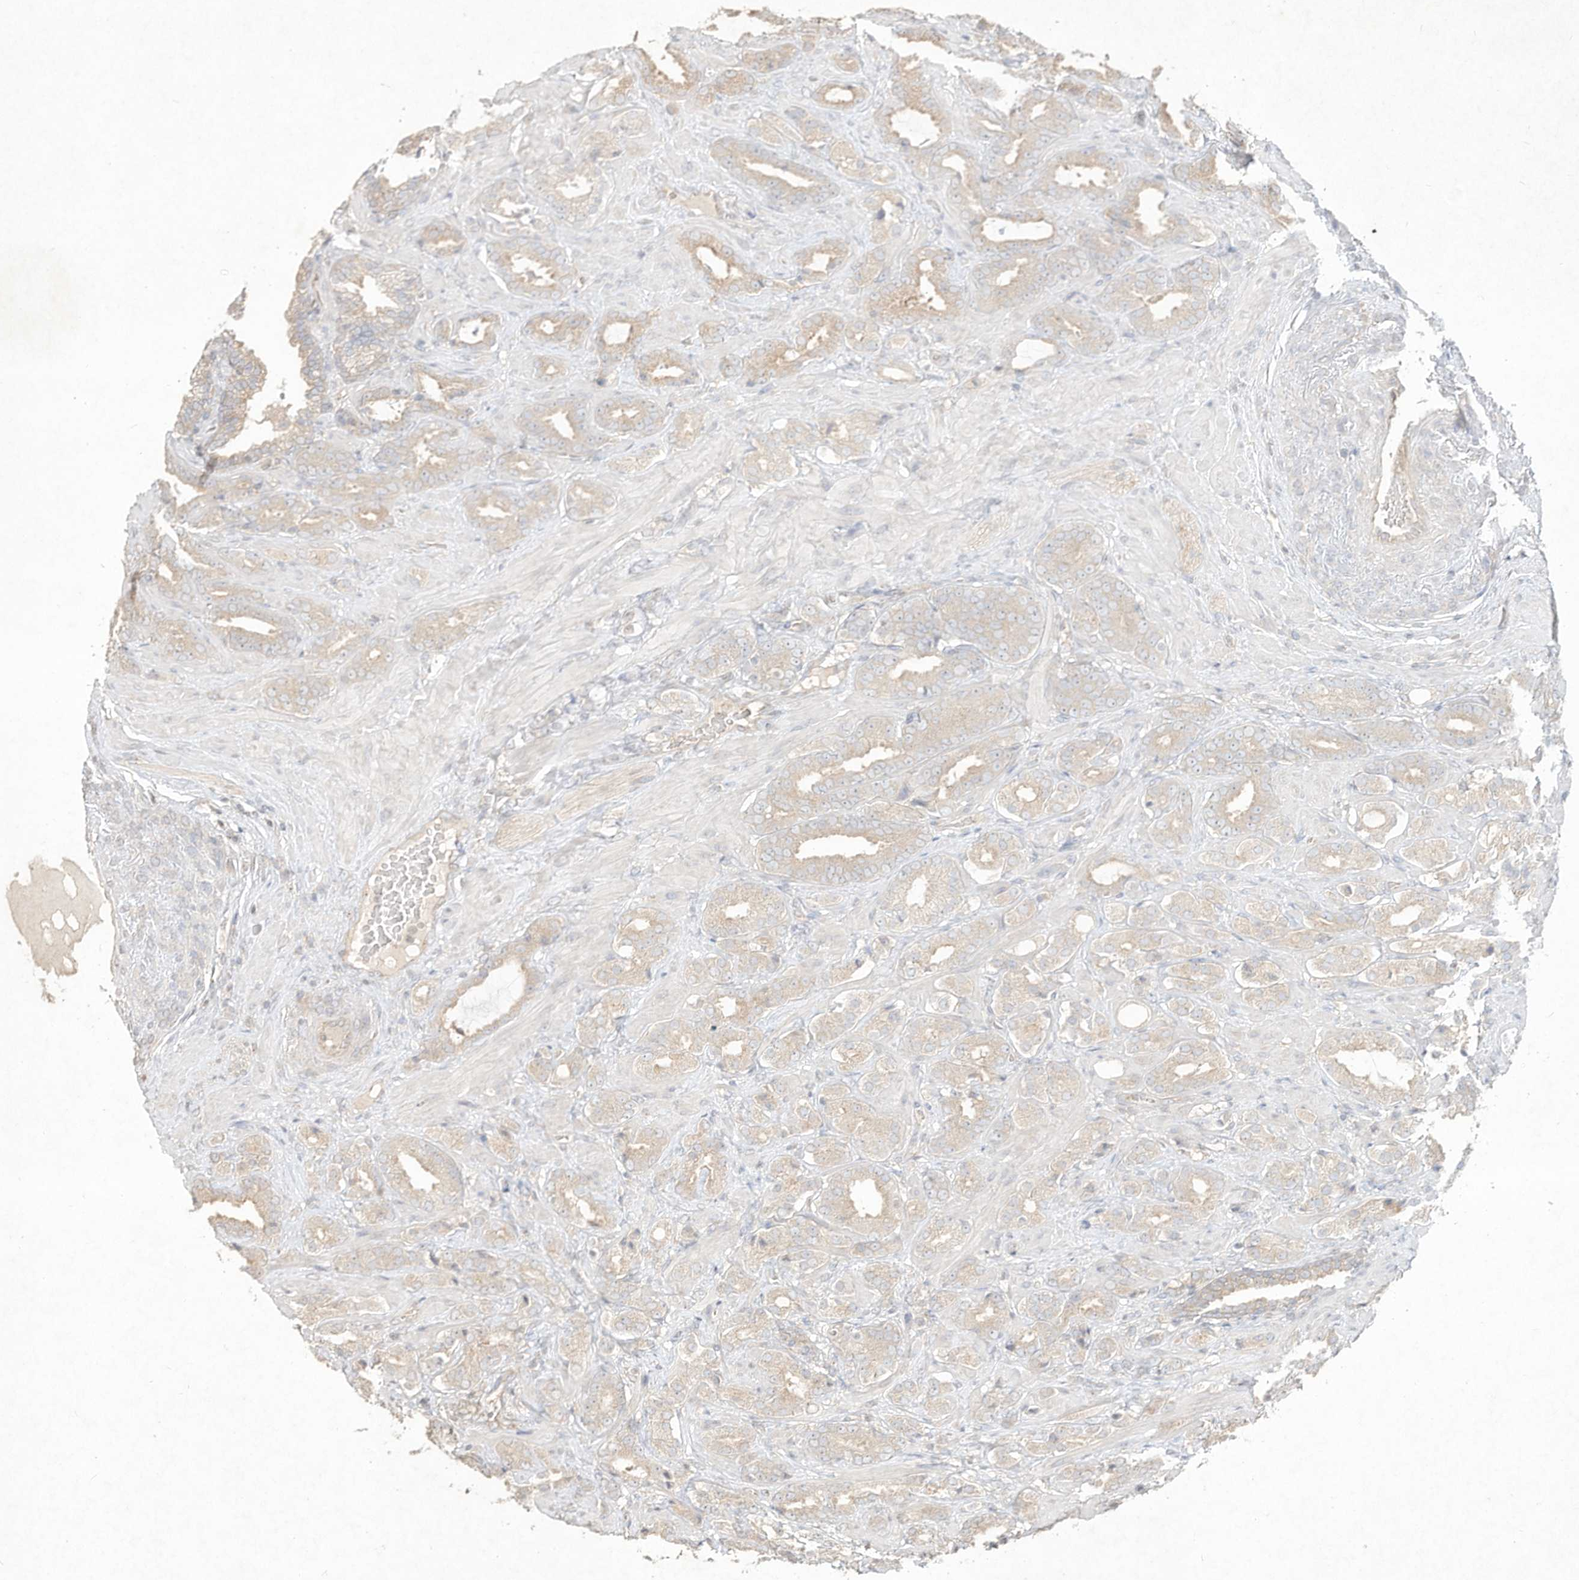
{"staining": {"intensity": "weak", "quantity": "<25%", "location": "cytoplasmic/membranous"}, "tissue": "prostate cancer", "cell_type": "Tumor cells", "image_type": "cancer", "snomed": [{"axis": "morphology", "description": "Adenocarcinoma, High grade"}, {"axis": "topography", "description": "Prostate"}], "caption": "Histopathology image shows no protein staining in tumor cells of high-grade adenocarcinoma (prostate) tissue.", "gene": "DYNC1I2", "patient": {"sex": "male", "age": 64}}